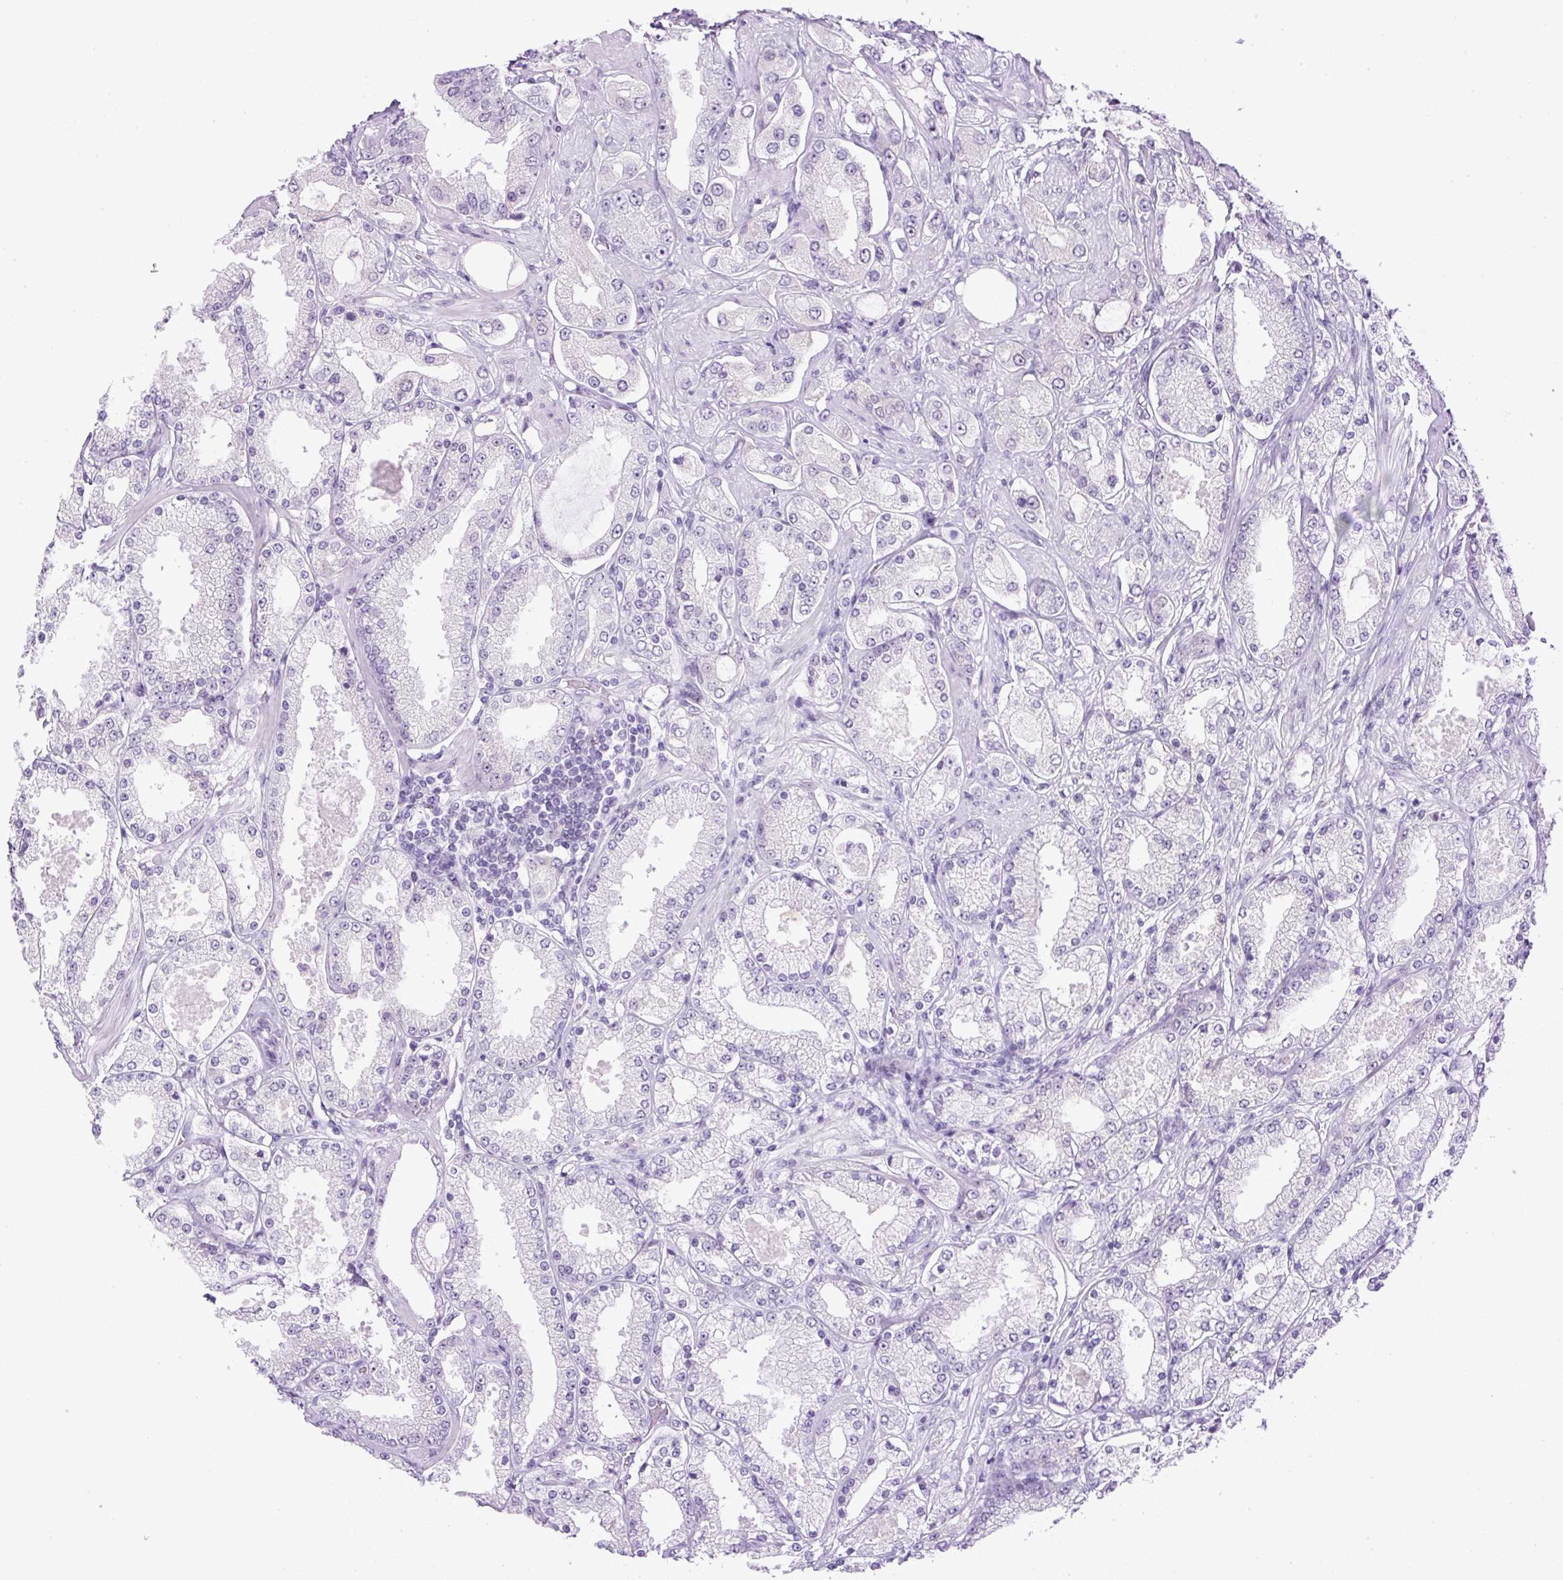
{"staining": {"intensity": "negative", "quantity": "none", "location": "none"}, "tissue": "prostate cancer", "cell_type": "Tumor cells", "image_type": "cancer", "snomed": [{"axis": "morphology", "description": "Adenocarcinoma, High grade"}, {"axis": "topography", "description": "Prostate"}], "caption": "Immunohistochemistry image of neoplastic tissue: human prostate high-grade adenocarcinoma stained with DAB (3,3'-diaminobenzidine) shows no significant protein staining in tumor cells.", "gene": "RHBDD2", "patient": {"sex": "male", "age": 68}}